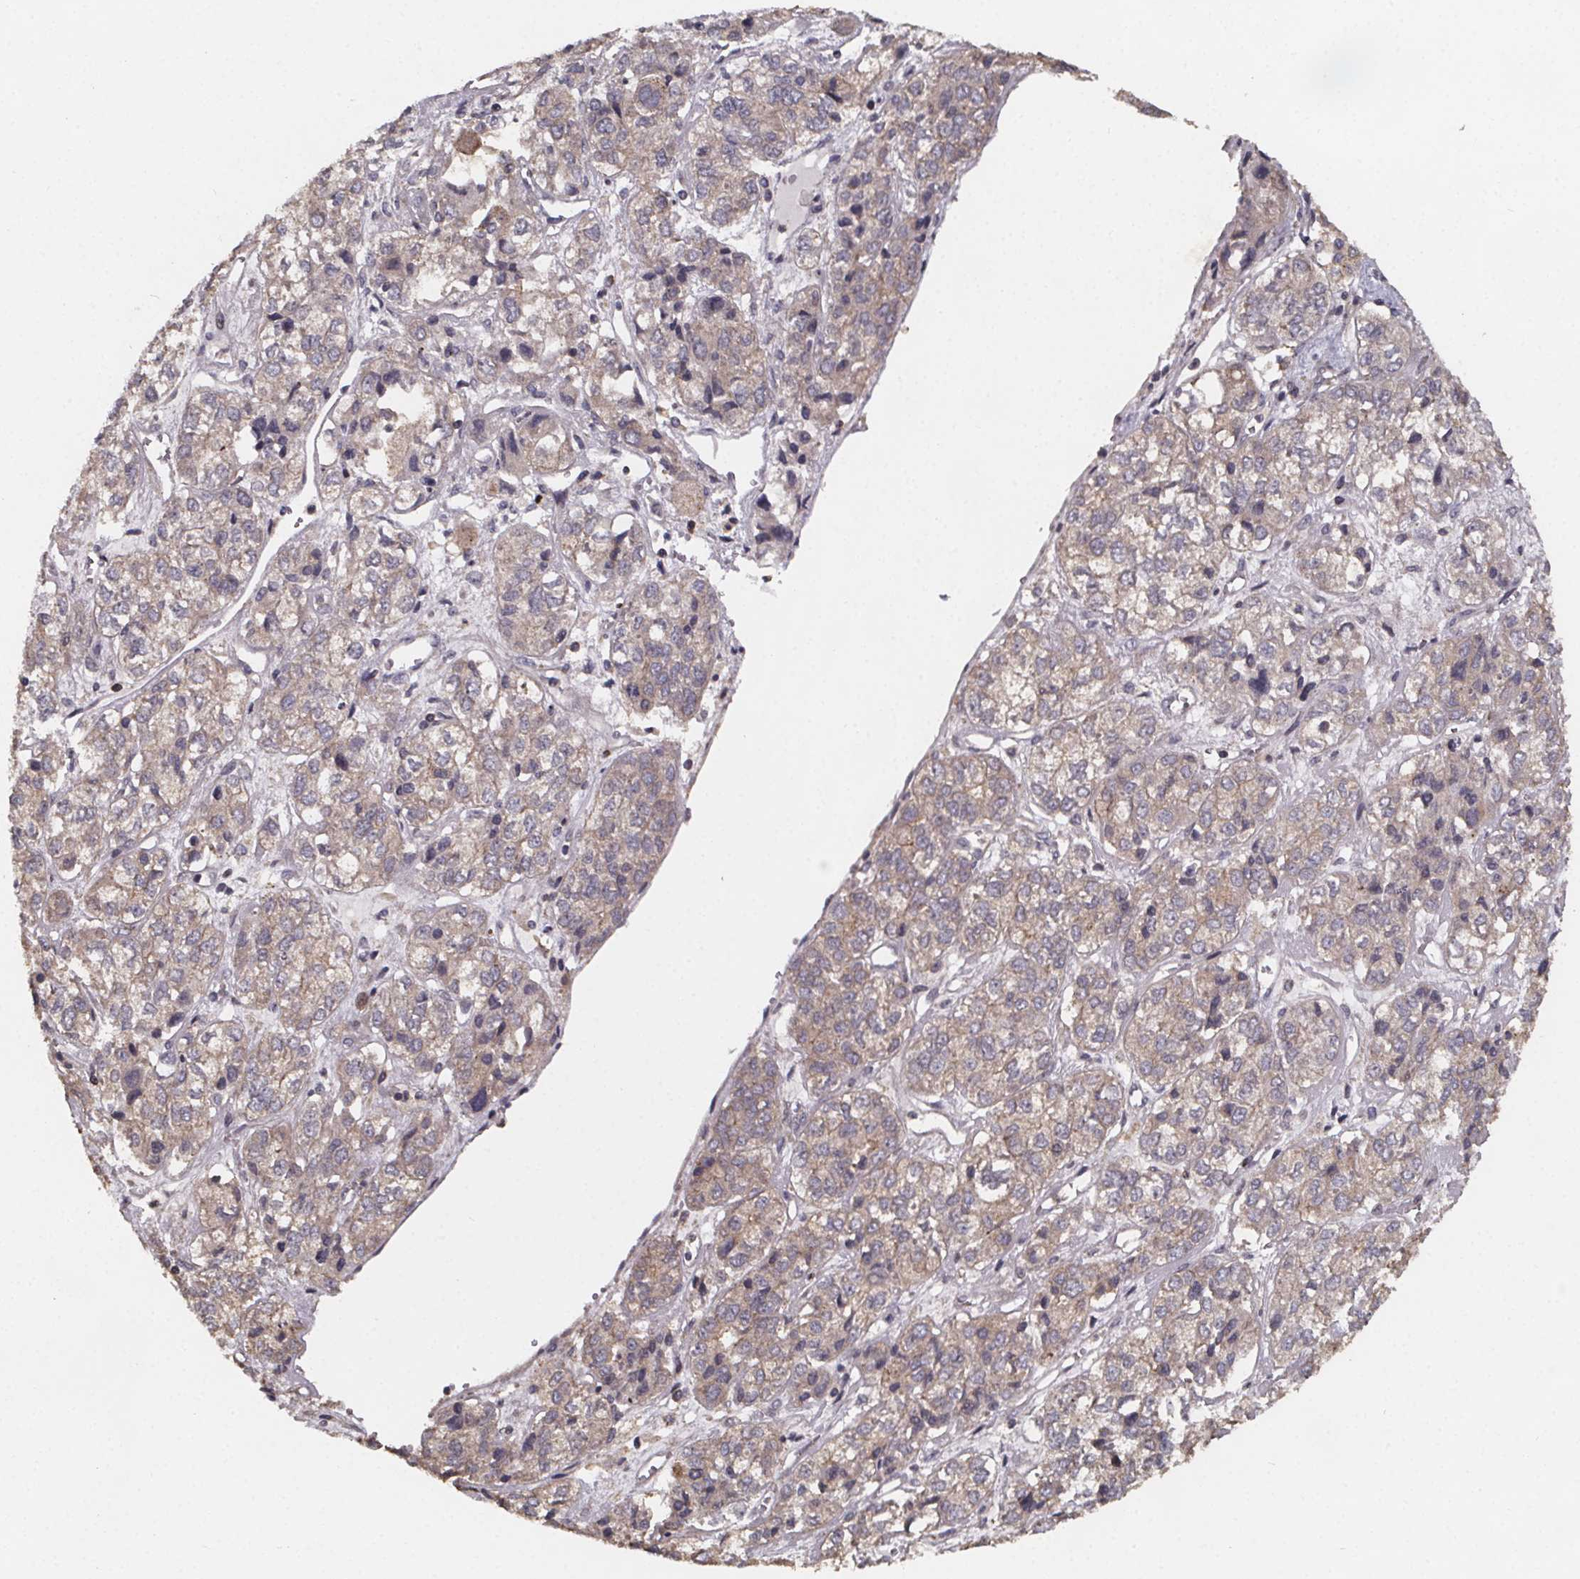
{"staining": {"intensity": "weak", "quantity": "25%-75%", "location": "cytoplasmic/membranous"}, "tissue": "ovarian cancer", "cell_type": "Tumor cells", "image_type": "cancer", "snomed": [{"axis": "morphology", "description": "Carcinoma, endometroid"}, {"axis": "topography", "description": "Ovary"}], "caption": "Immunohistochemistry of human endometroid carcinoma (ovarian) demonstrates low levels of weak cytoplasmic/membranous staining in approximately 25%-75% of tumor cells. The staining is performed using DAB brown chromogen to label protein expression. The nuclei are counter-stained blue using hematoxylin.", "gene": "ZNF879", "patient": {"sex": "female", "age": 64}}